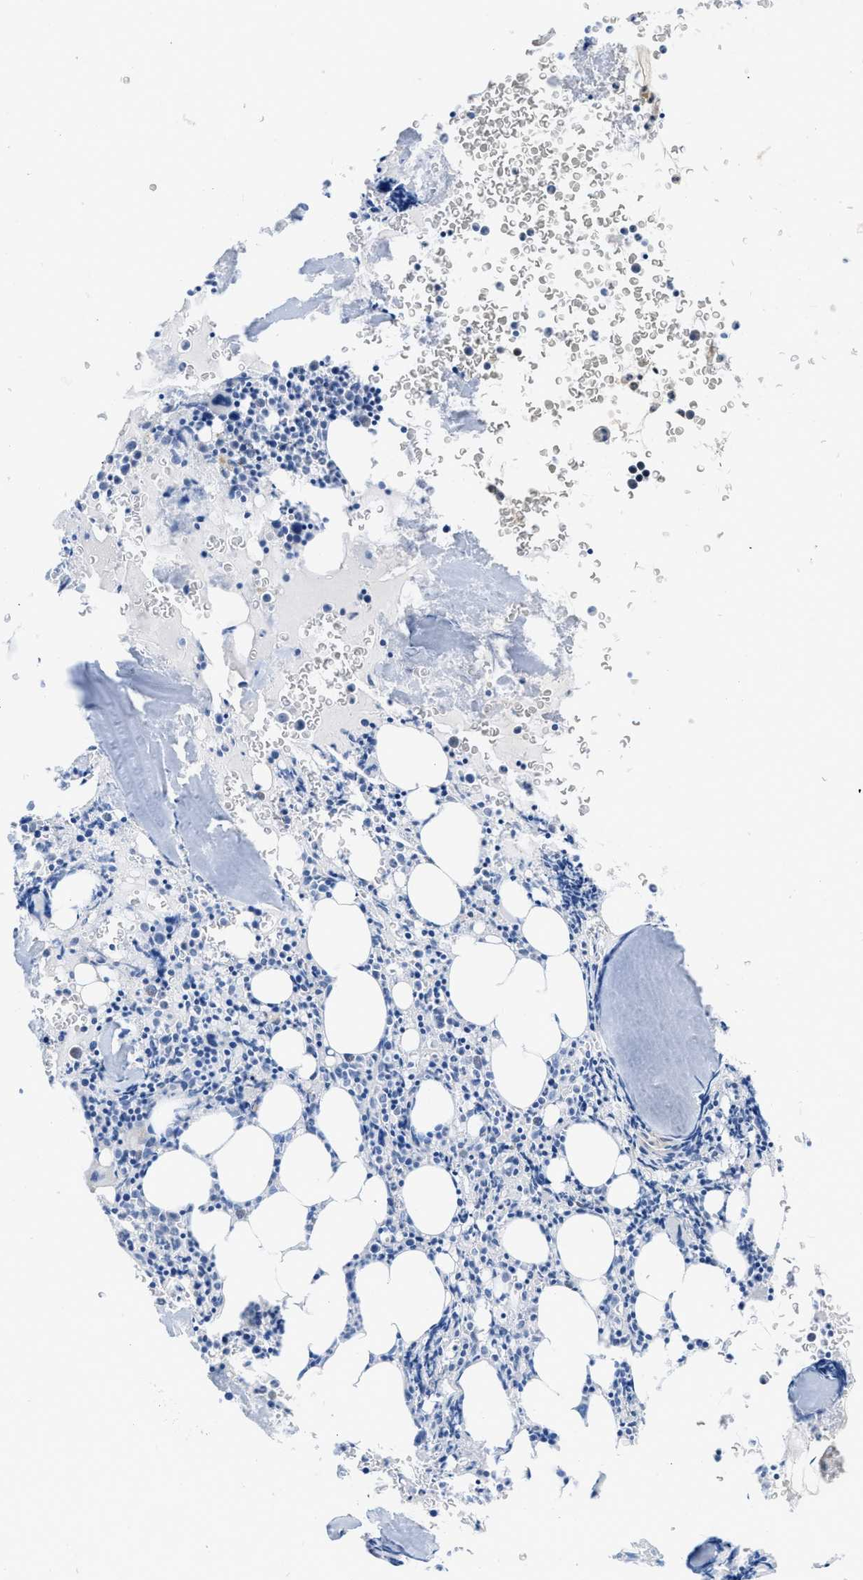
{"staining": {"intensity": "negative", "quantity": "none", "location": "none"}, "tissue": "bone marrow", "cell_type": "Hematopoietic cells", "image_type": "normal", "snomed": [{"axis": "morphology", "description": "Normal tissue, NOS"}, {"axis": "morphology", "description": "Inflammation, NOS"}, {"axis": "topography", "description": "Bone marrow"}], "caption": "IHC of normal human bone marrow demonstrates no staining in hematopoietic cells. (DAB immunohistochemistry with hematoxylin counter stain).", "gene": "RBBP9", "patient": {"sex": "male", "age": 37}}